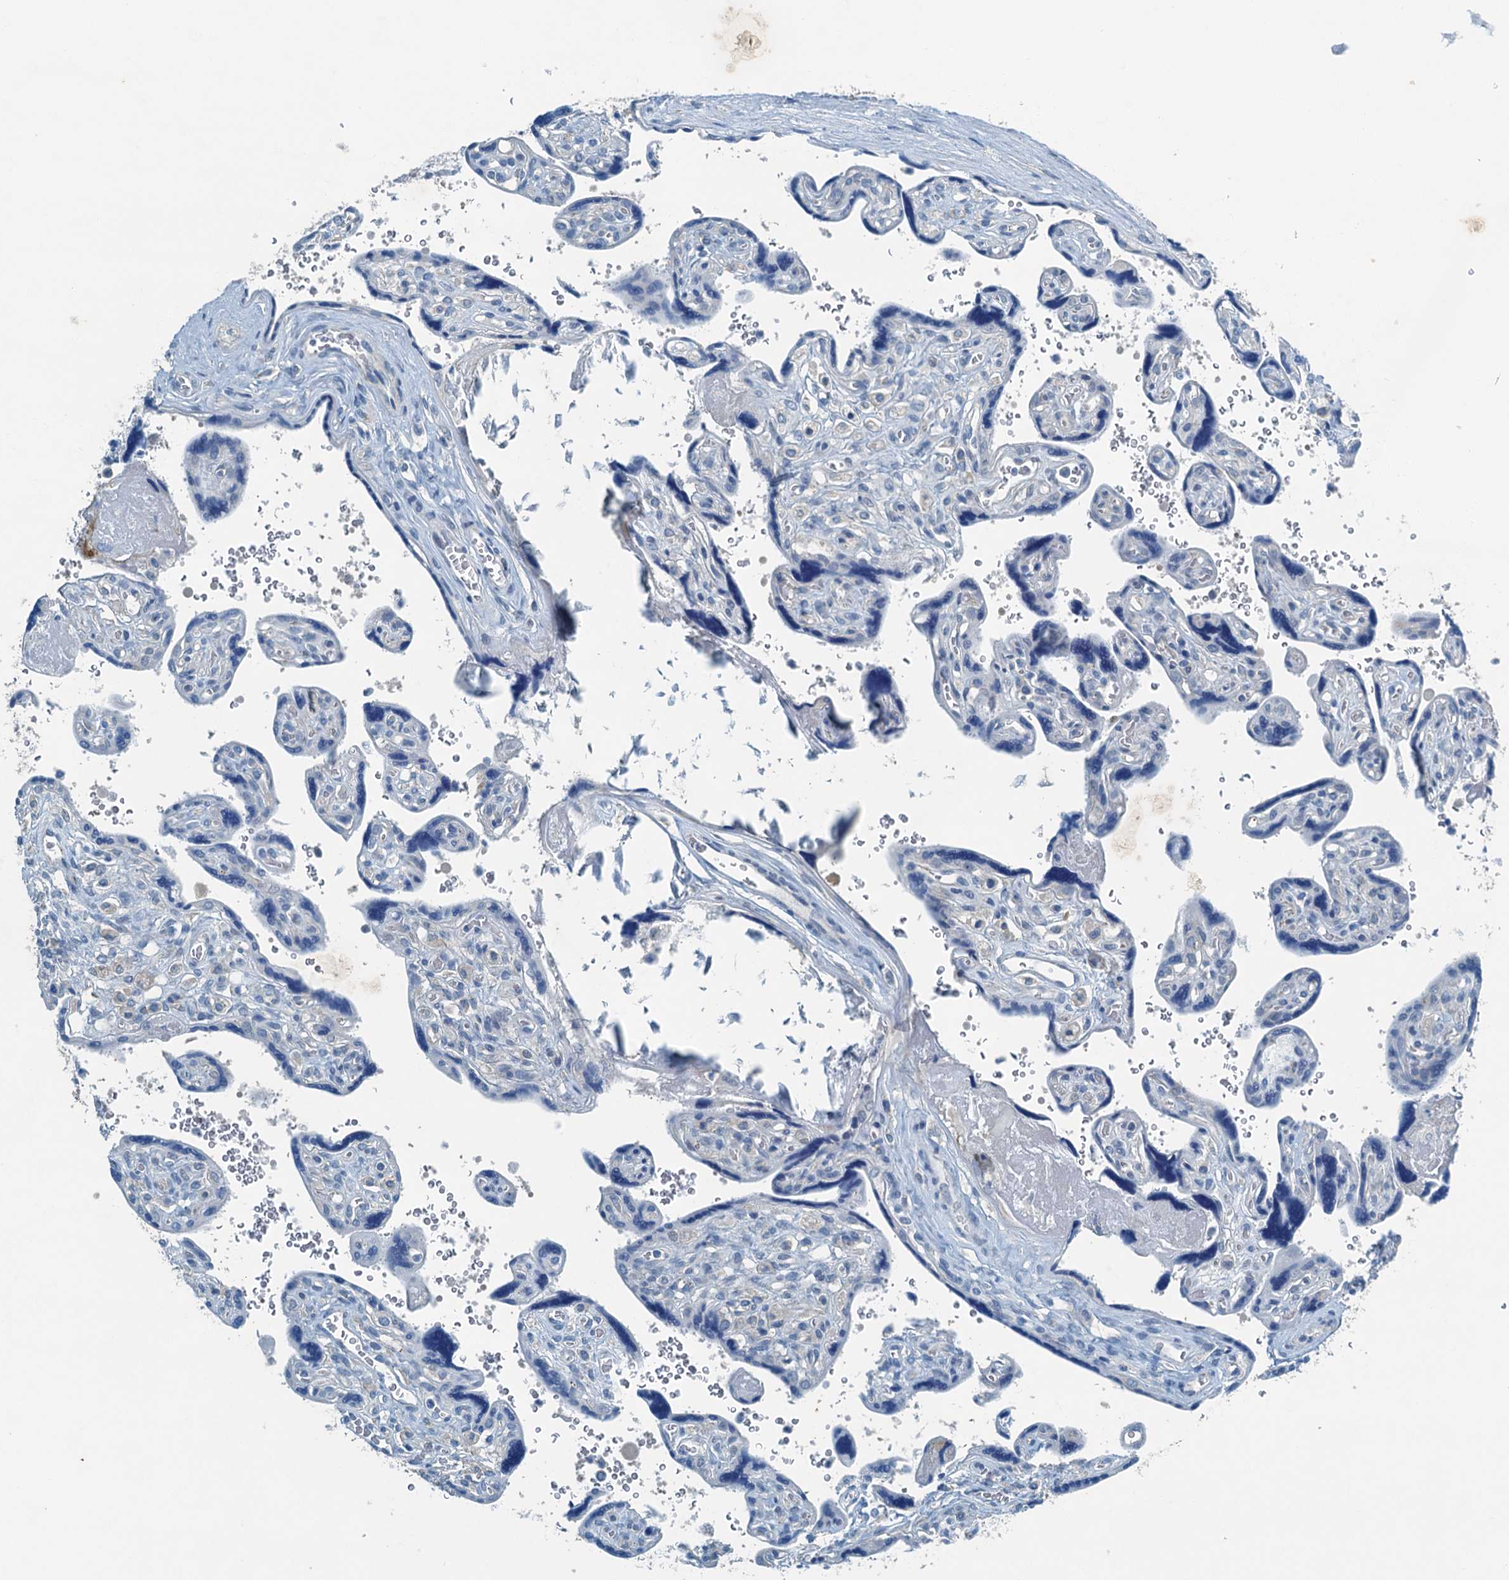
{"staining": {"intensity": "negative", "quantity": "none", "location": "none"}, "tissue": "placenta", "cell_type": "Trophoblastic cells", "image_type": "normal", "snomed": [{"axis": "morphology", "description": "Normal tissue, NOS"}, {"axis": "topography", "description": "Placenta"}], "caption": "Trophoblastic cells are negative for brown protein staining in benign placenta. (DAB (3,3'-diaminobenzidine) IHC with hematoxylin counter stain).", "gene": "CBLIF", "patient": {"sex": "female", "age": 39}}